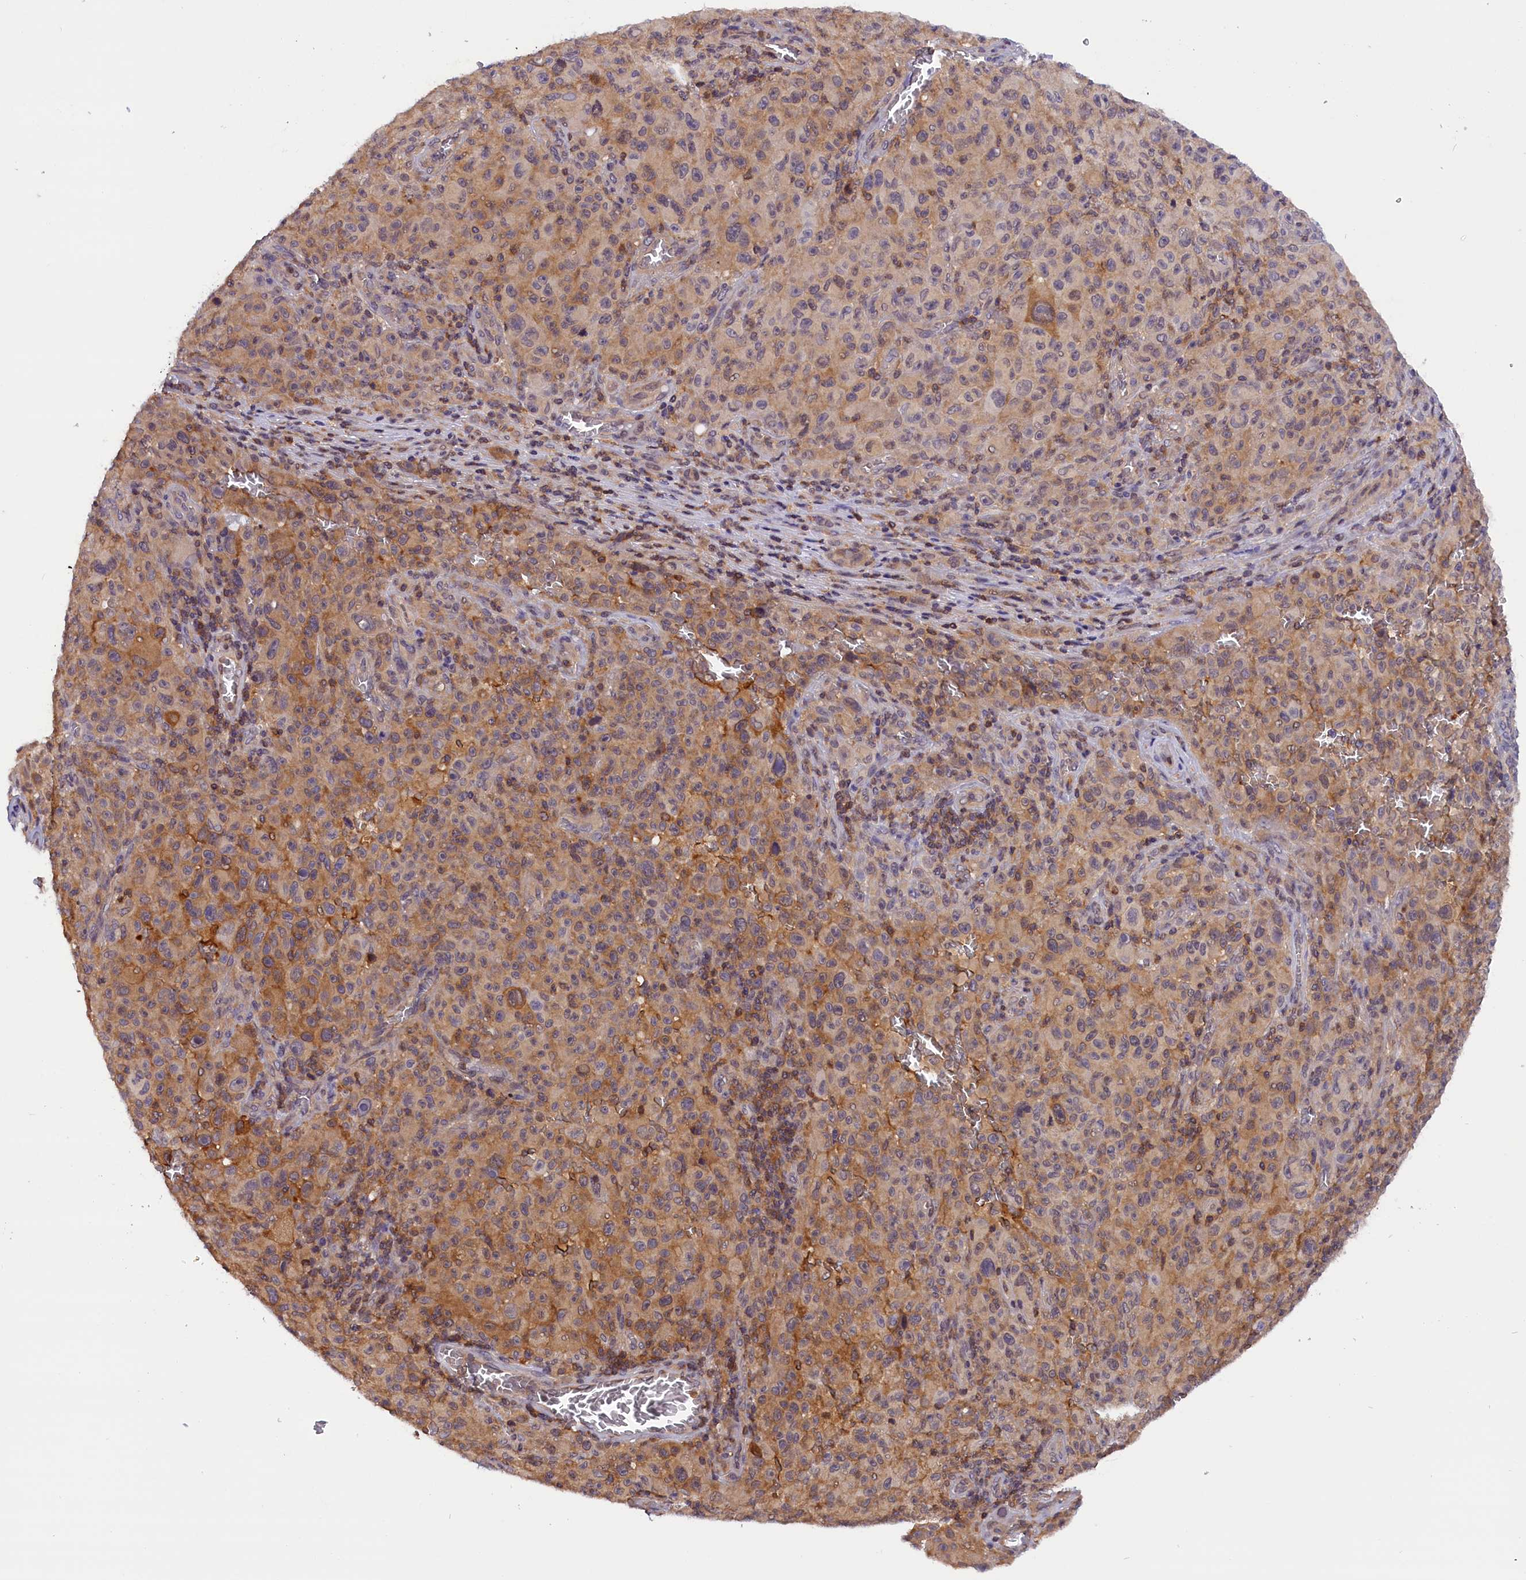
{"staining": {"intensity": "weak", "quantity": "25%-75%", "location": "cytoplasmic/membranous"}, "tissue": "melanoma", "cell_type": "Tumor cells", "image_type": "cancer", "snomed": [{"axis": "morphology", "description": "Malignant melanoma, NOS"}, {"axis": "topography", "description": "Skin"}], "caption": "A low amount of weak cytoplasmic/membranous positivity is appreciated in about 25%-75% of tumor cells in melanoma tissue. The staining is performed using DAB brown chromogen to label protein expression. The nuclei are counter-stained blue using hematoxylin.", "gene": "TBCB", "patient": {"sex": "female", "age": 82}}